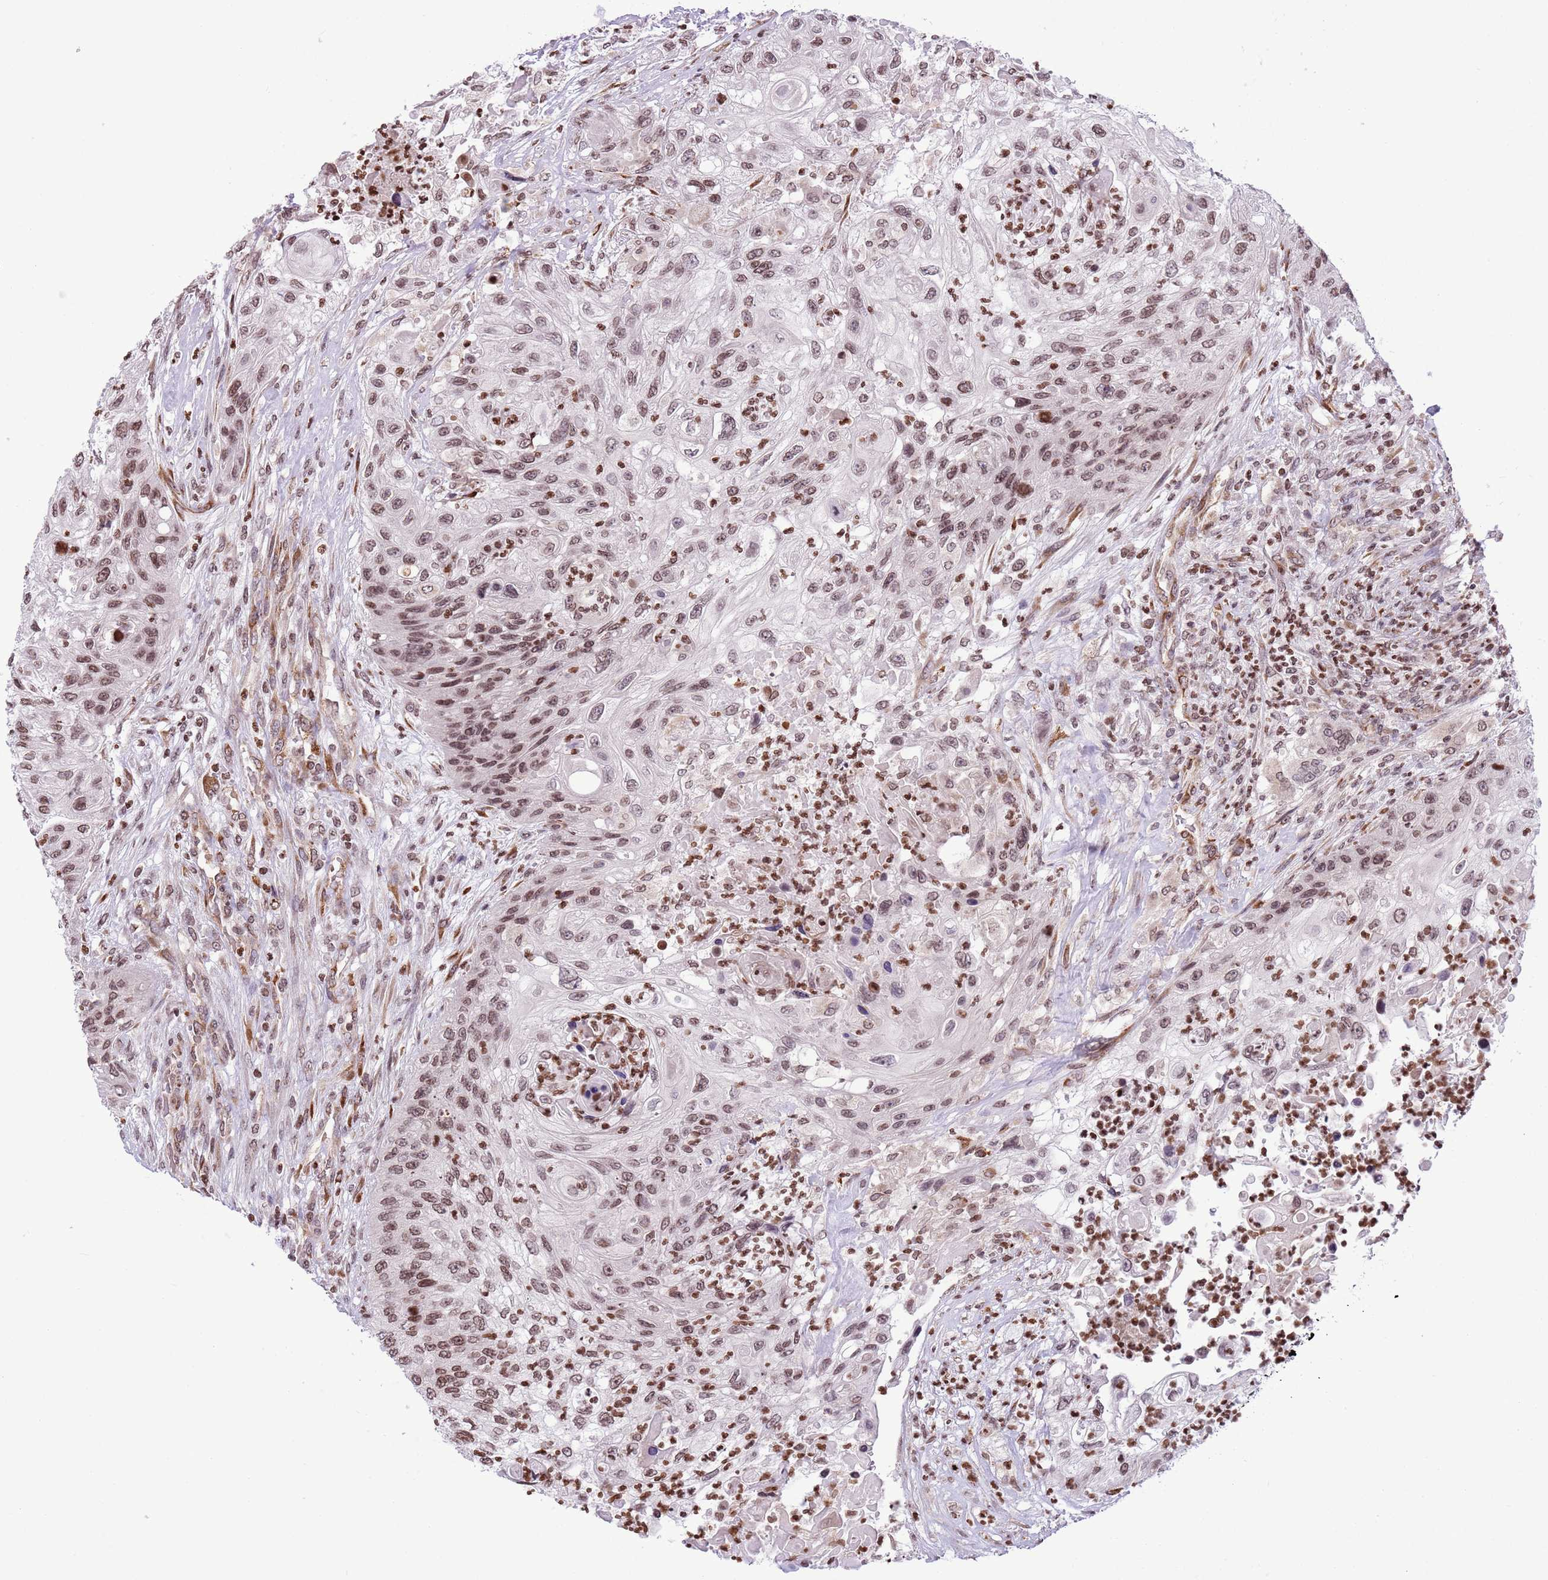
{"staining": {"intensity": "moderate", "quantity": ">75%", "location": "nuclear"}, "tissue": "urothelial cancer", "cell_type": "Tumor cells", "image_type": "cancer", "snomed": [{"axis": "morphology", "description": "Urothelial carcinoma, High grade"}, {"axis": "topography", "description": "Urinary bladder"}], "caption": "DAB (3,3'-diaminobenzidine) immunohistochemical staining of human urothelial cancer exhibits moderate nuclear protein expression in about >75% of tumor cells.", "gene": "NRIP1", "patient": {"sex": "female", "age": 60}}